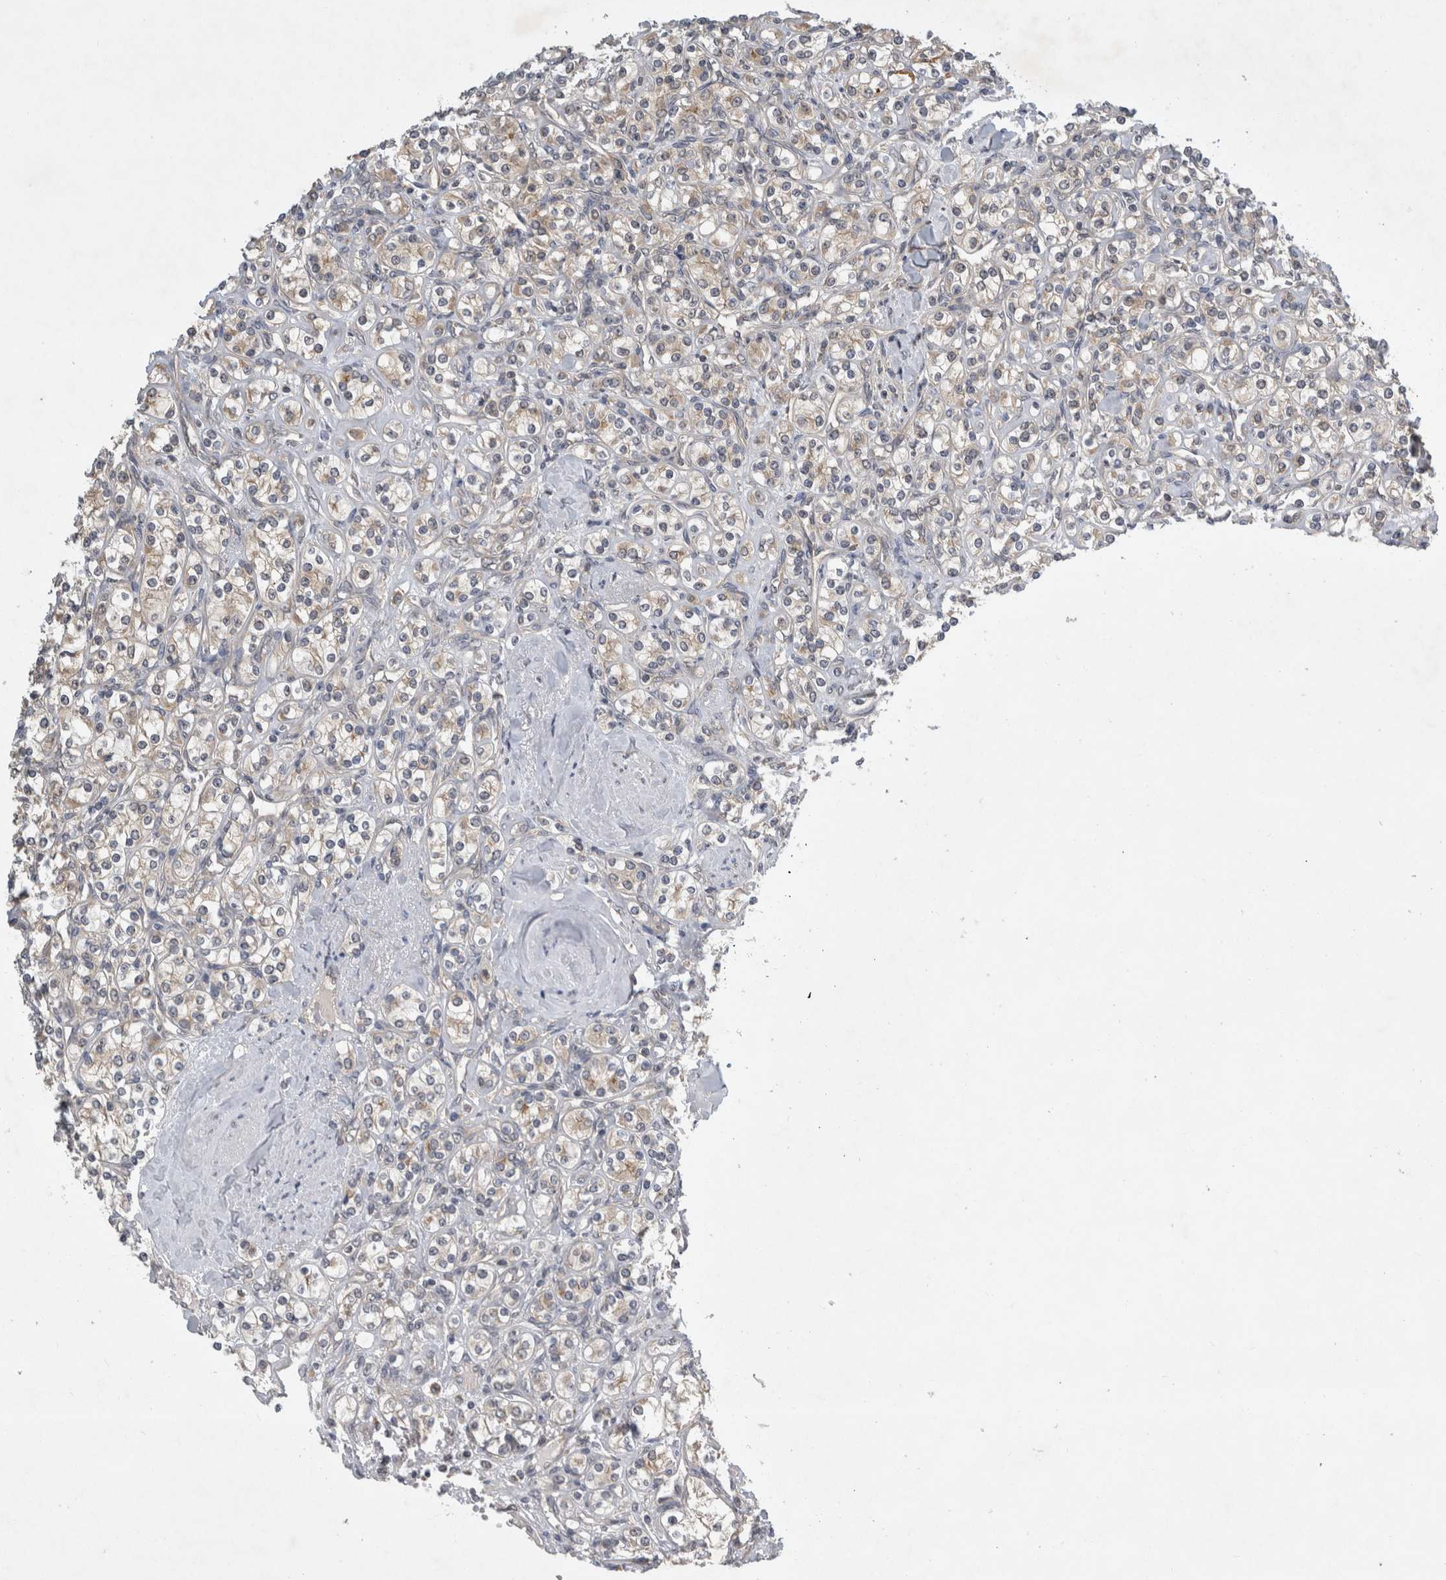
{"staining": {"intensity": "weak", "quantity": "<25%", "location": "cytoplasmic/membranous"}, "tissue": "renal cancer", "cell_type": "Tumor cells", "image_type": "cancer", "snomed": [{"axis": "morphology", "description": "Adenocarcinoma, NOS"}, {"axis": "topography", "description": "Kidney"}], "caption": "IHC image of neoplastic tissue: renal cancer (adenocarcinoma) stained with DAB demonstrates no significant protein expression in tumor cells.", "gene": "AASDHPPT", "patient": {"sex": "male", "age": 77}}